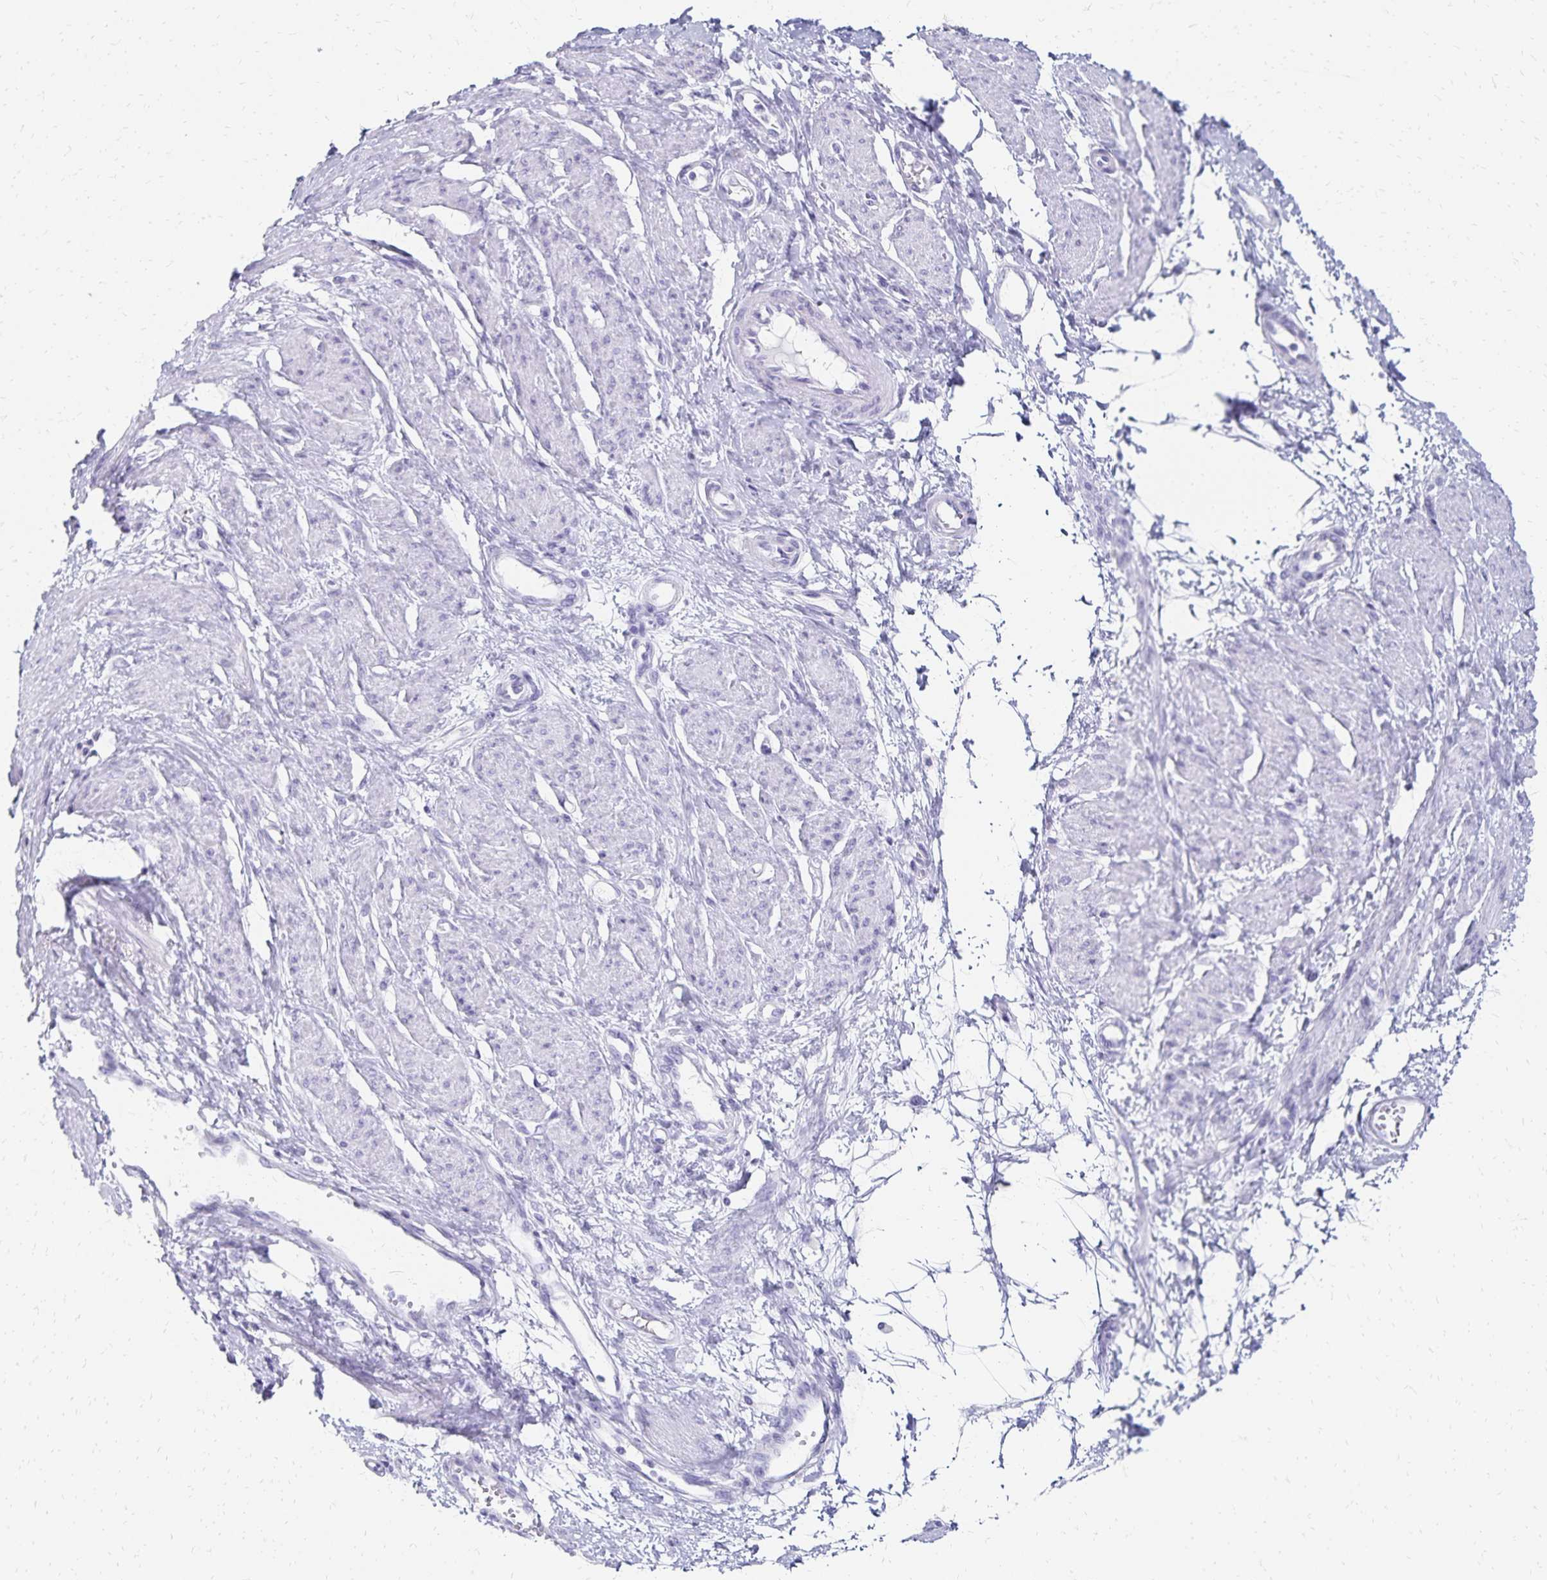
{"staining": {"intensity": "negative", "quantity": "none", "location": "none"}, "tissue": "smooth muscle", "cell_type": "Smooth muscle cells", "image_type": "normal", "snomed": [{"axis": "morphology", "description": "Normal tissue, NOS"}, {"axis": "topography", "description": "Smooth muscle"}, {"axis": "topography", "description": "Uterus"}], "caption": "A photomicrograph of smooth muscle stained for a protein reveals no brown staining in smooth muscle cells. (Immunohistochemistry, brightfield microscopy, high magnification).", "gene": "GIP", "patient": {"sex": "female", "age": 39}}